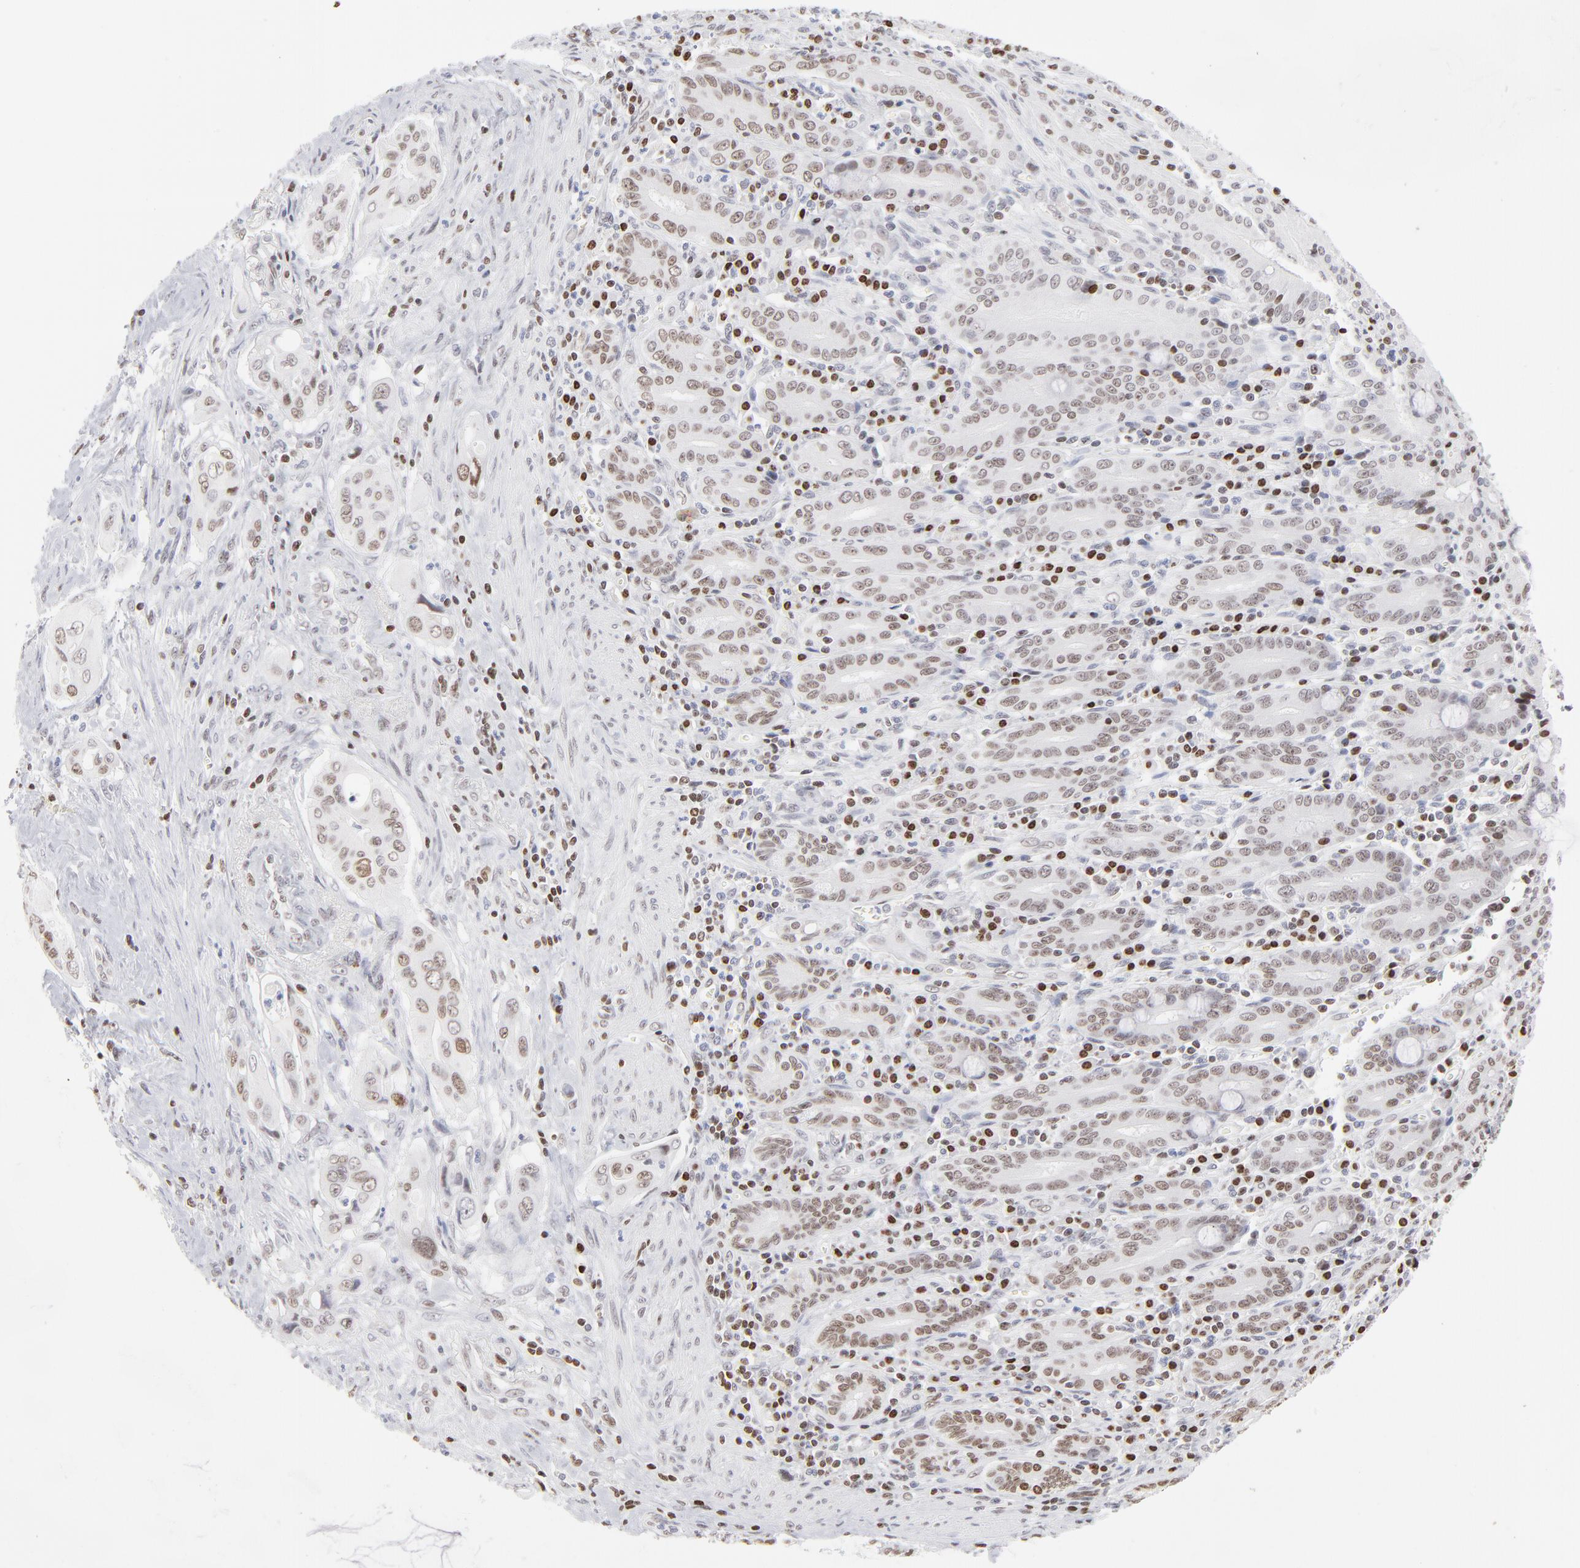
{"staining": {"intensity": "moderate", "quantity": "25%-75%", "location": "nuclear"}, "tissue": "pancreatic cancer", "cell_type": "Tumor cells", "image_type": "cancer", "snomed": [{"axis": "morphology", "description": "Adenocarcinoma, NOS"}, {"axis": "topography", "description": "Pancreas"}], "caption": "Tumor cells reveal moderate nuclear staining in about 25%-75% of cells in adenocarcinoma (pancreatic). (DAB (3,3'-diaminobenzidine) = brown stain, brightfield microscopy at high magnification).", "gene": "PARP1", "patient": {"sex": "male", "age": 77}}